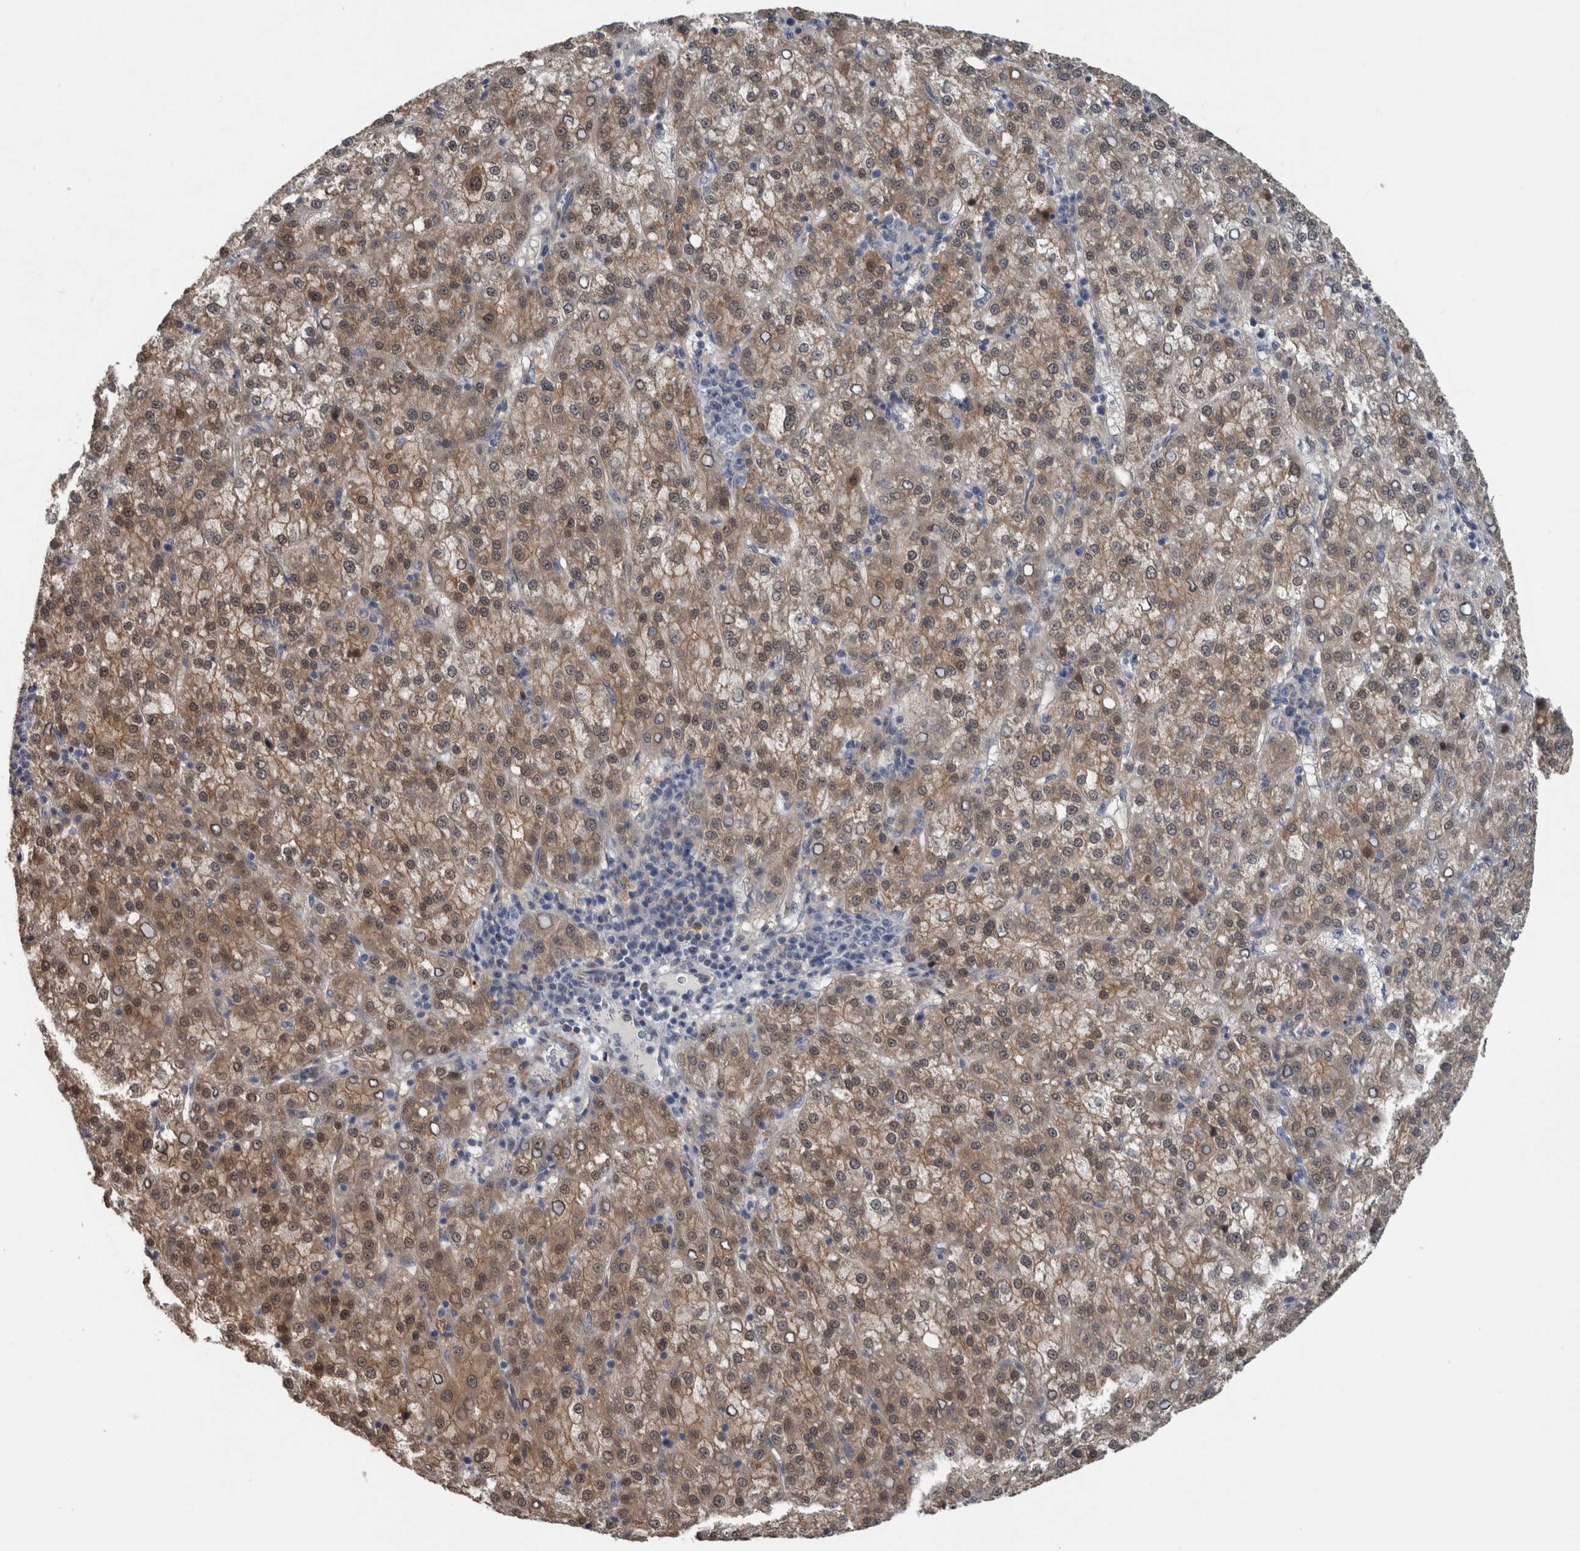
{"staining": {"intensity": "moderate", "quantity": ">75%", "location": "cytoplasmic/membranous,nuclear"}, "tissue": "liver cancer", "cell_type": "Tumor cells", "image_type": "cancer", "snomed": [{"axis": "morphology", "description": "Carcinoma, Hepatocellular, NOS"}, {"axis": "topography", "description": "Liver"}], "caption": "IHC photomicrograph of human liver cancer (hepatocellular carcinoma) stained for a protein (brown), which demonstrates medium levels of moderate cytoplasmic/membranous and nuclear positivity in approximately >75% of tumor cells.", "gene": "NAPRT", "patient": {"sex": "female", "age": 58}}